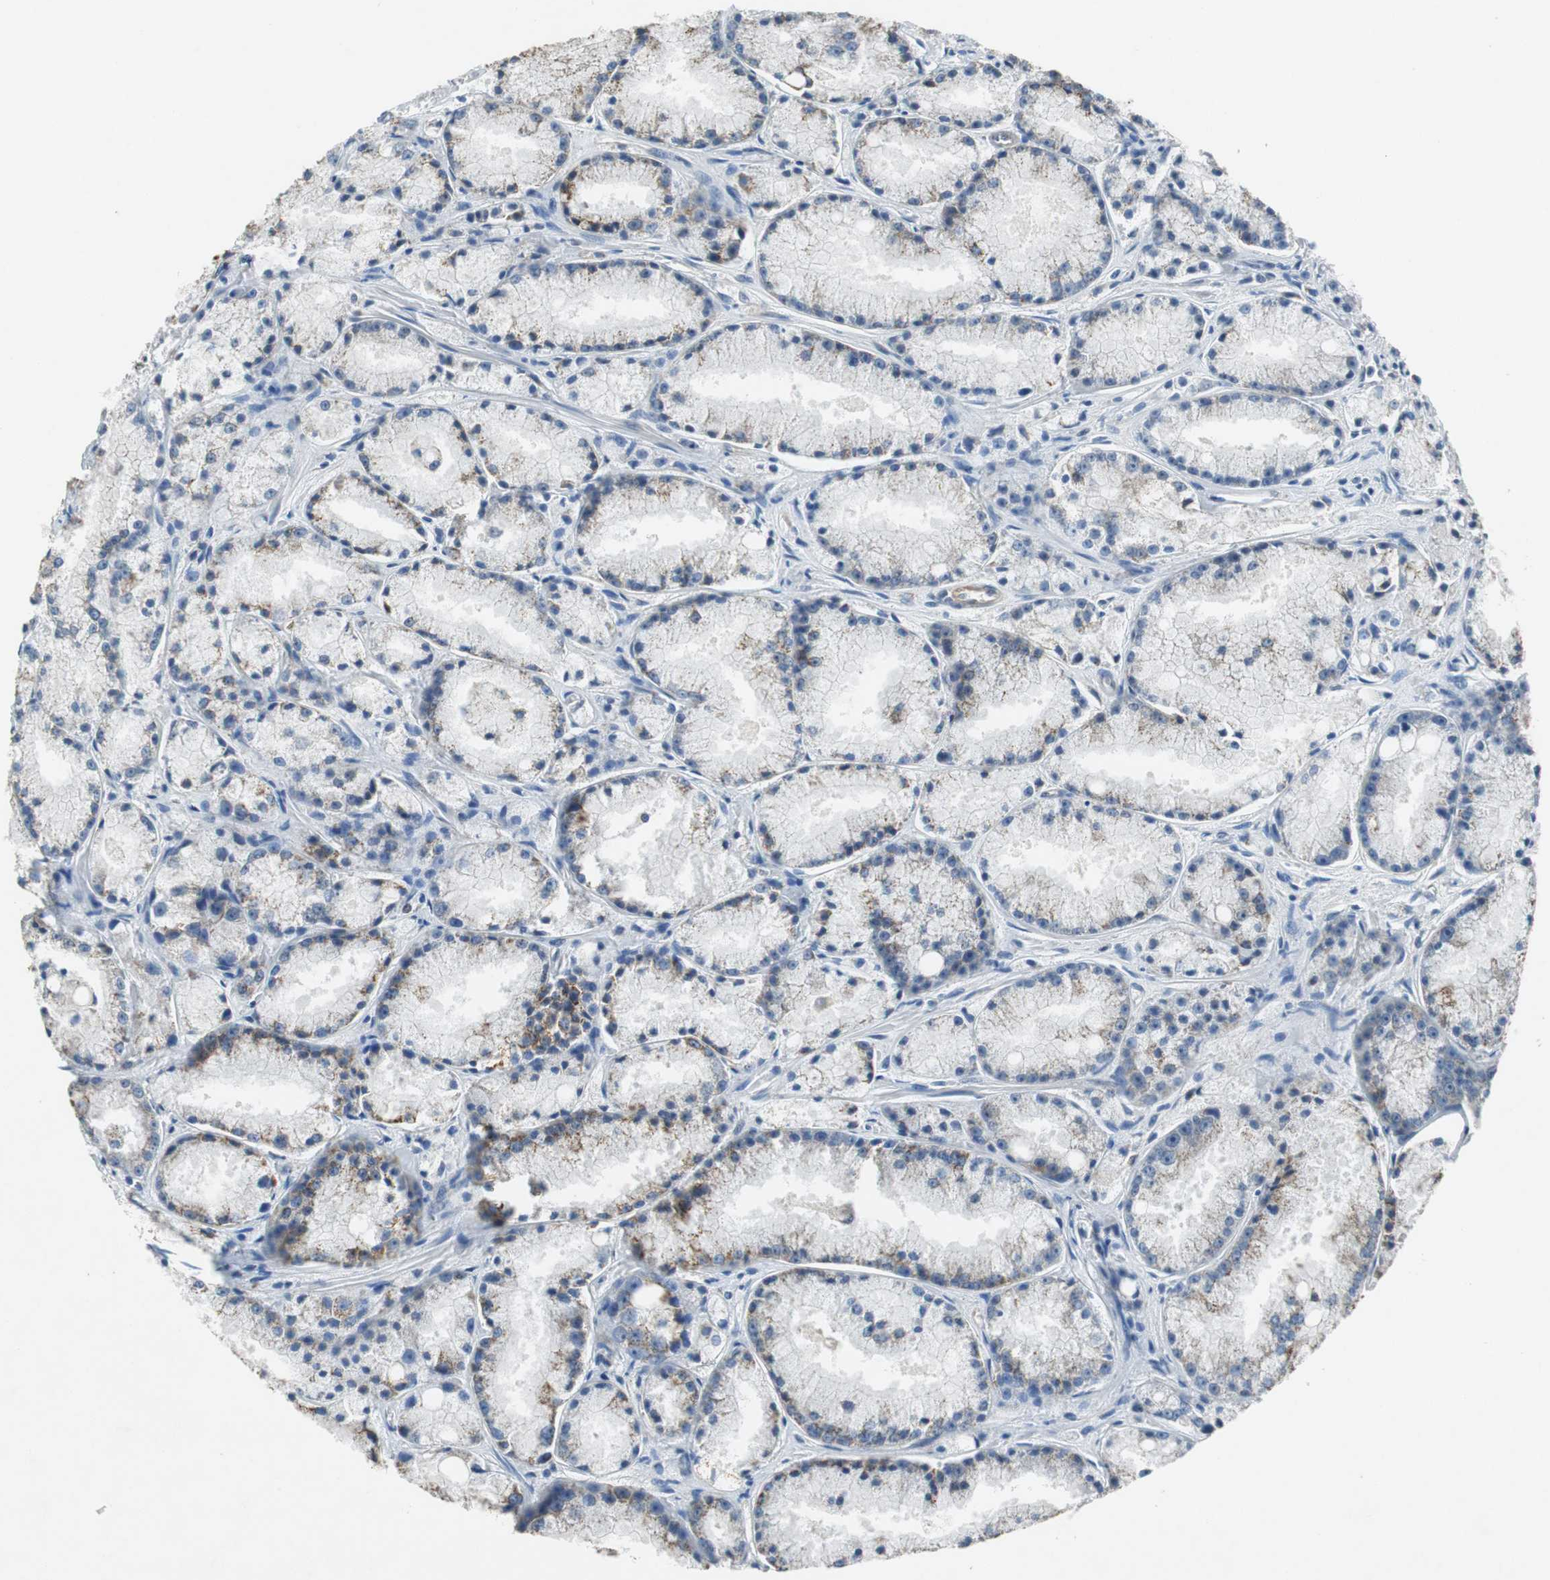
{"staining": {"intensity": "moderate", "quantity": "<25%", "location": "cytoplasmic/membranous"}, "tissue": "prostate cancer", "cell_type": "Tumor cells", "image_type": "cancer", "snomed": [{"axis": "morphology", "description": "Adenocarcinoma, Low grade"}, {"axis": "topography", "description": "Prostate"}], "caption": "A high-resolution photomicrograph shows immunohistochemistry staining of prostate cancer (adenocarcinoma (low-grade)), which exhibits moderate cytoplasmic/membranous staining in about <25% of tumor cells.", "gene": "ALDH4A1", "patient": {"sex": "male", "age": 64}}